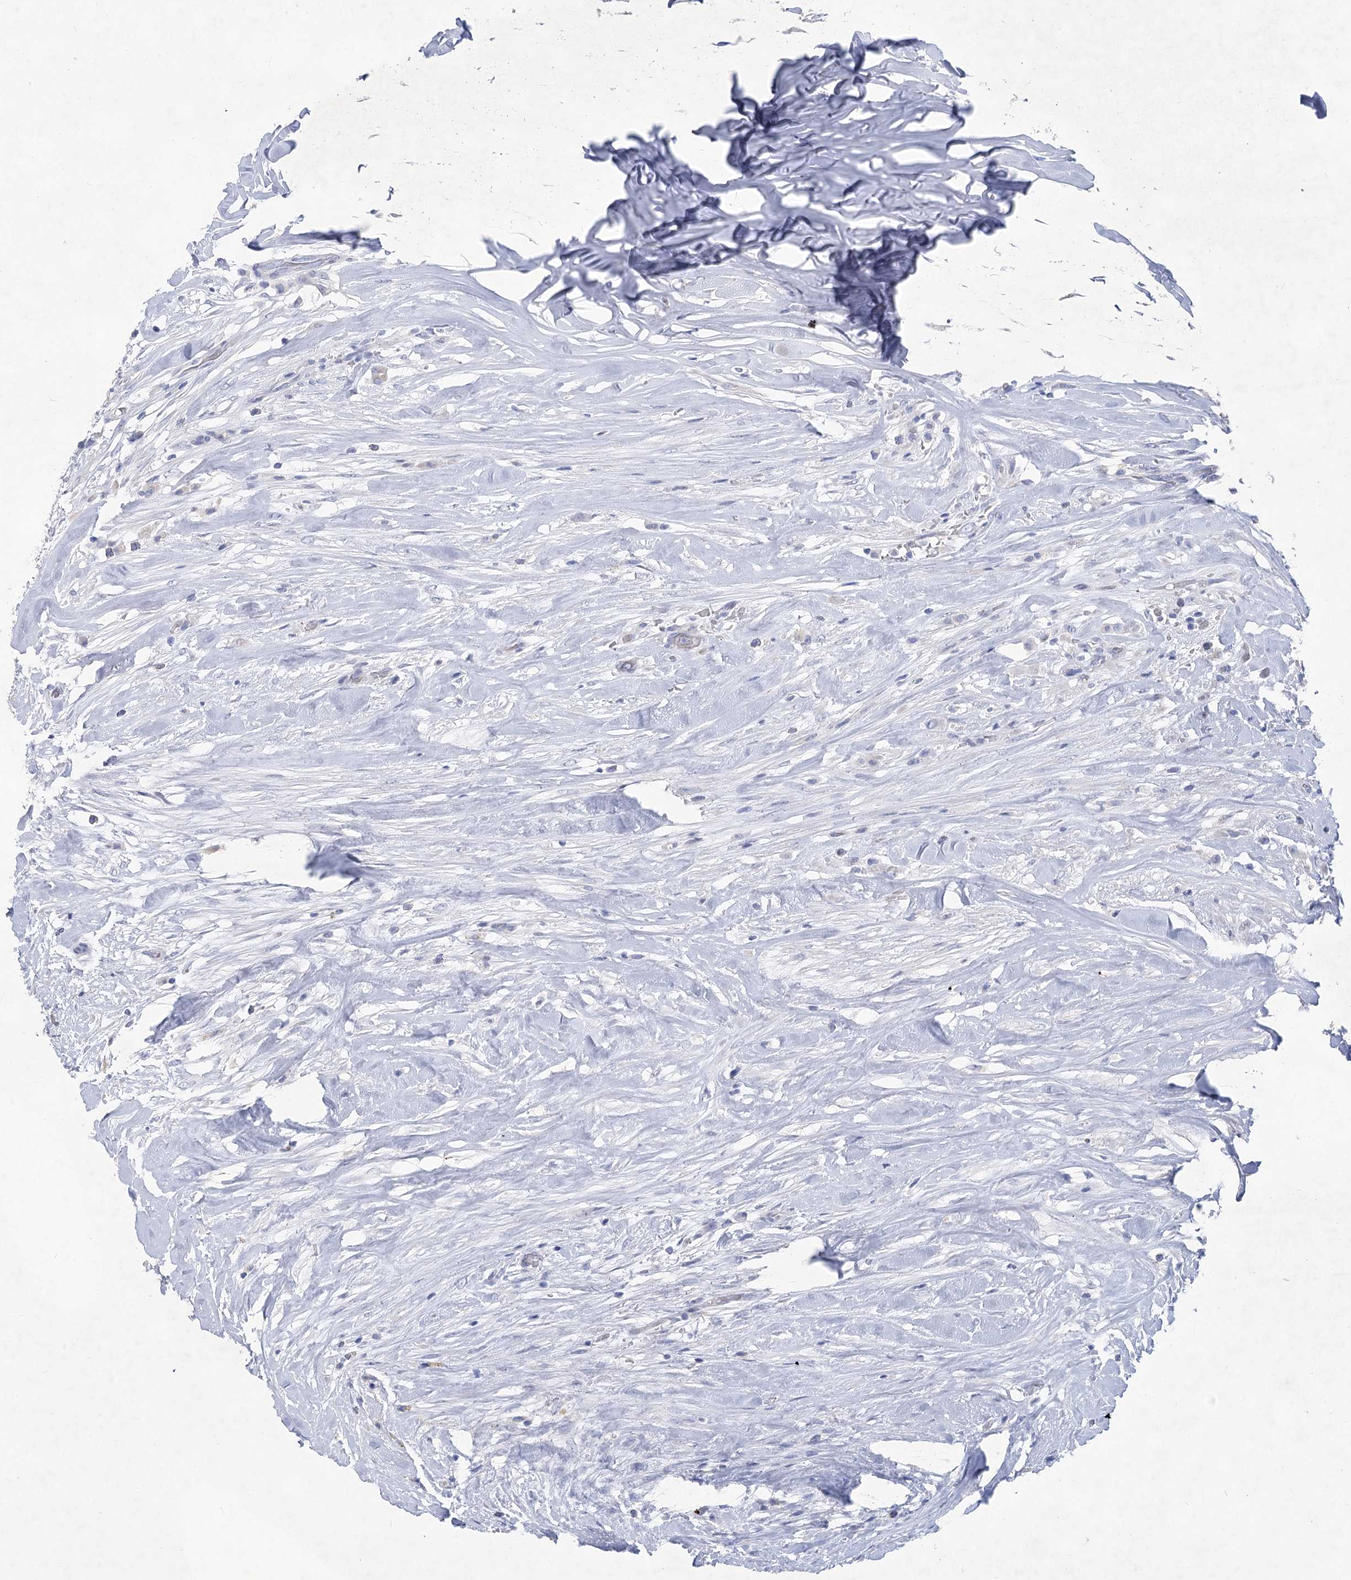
{"staining": {"intensity": "negative", "quantity": "none", "location": "none"}, "tissue": "thyroid cancer", "cell_type": "Tumor cells", "image_type": "cancer", "snomed": [{"axis": "morphology", "description": "Papillary adenocarcinoma, NOS"}, {"axis": "topography", "description": "Thyroid gland"}], "caption": "Thyroid cancer (papillary adenocarcinoma) stained for a protein using IHC displays no staining tumor cells.", "gene": "WDR74", "patient": {"sex": "female", "age": 59}}